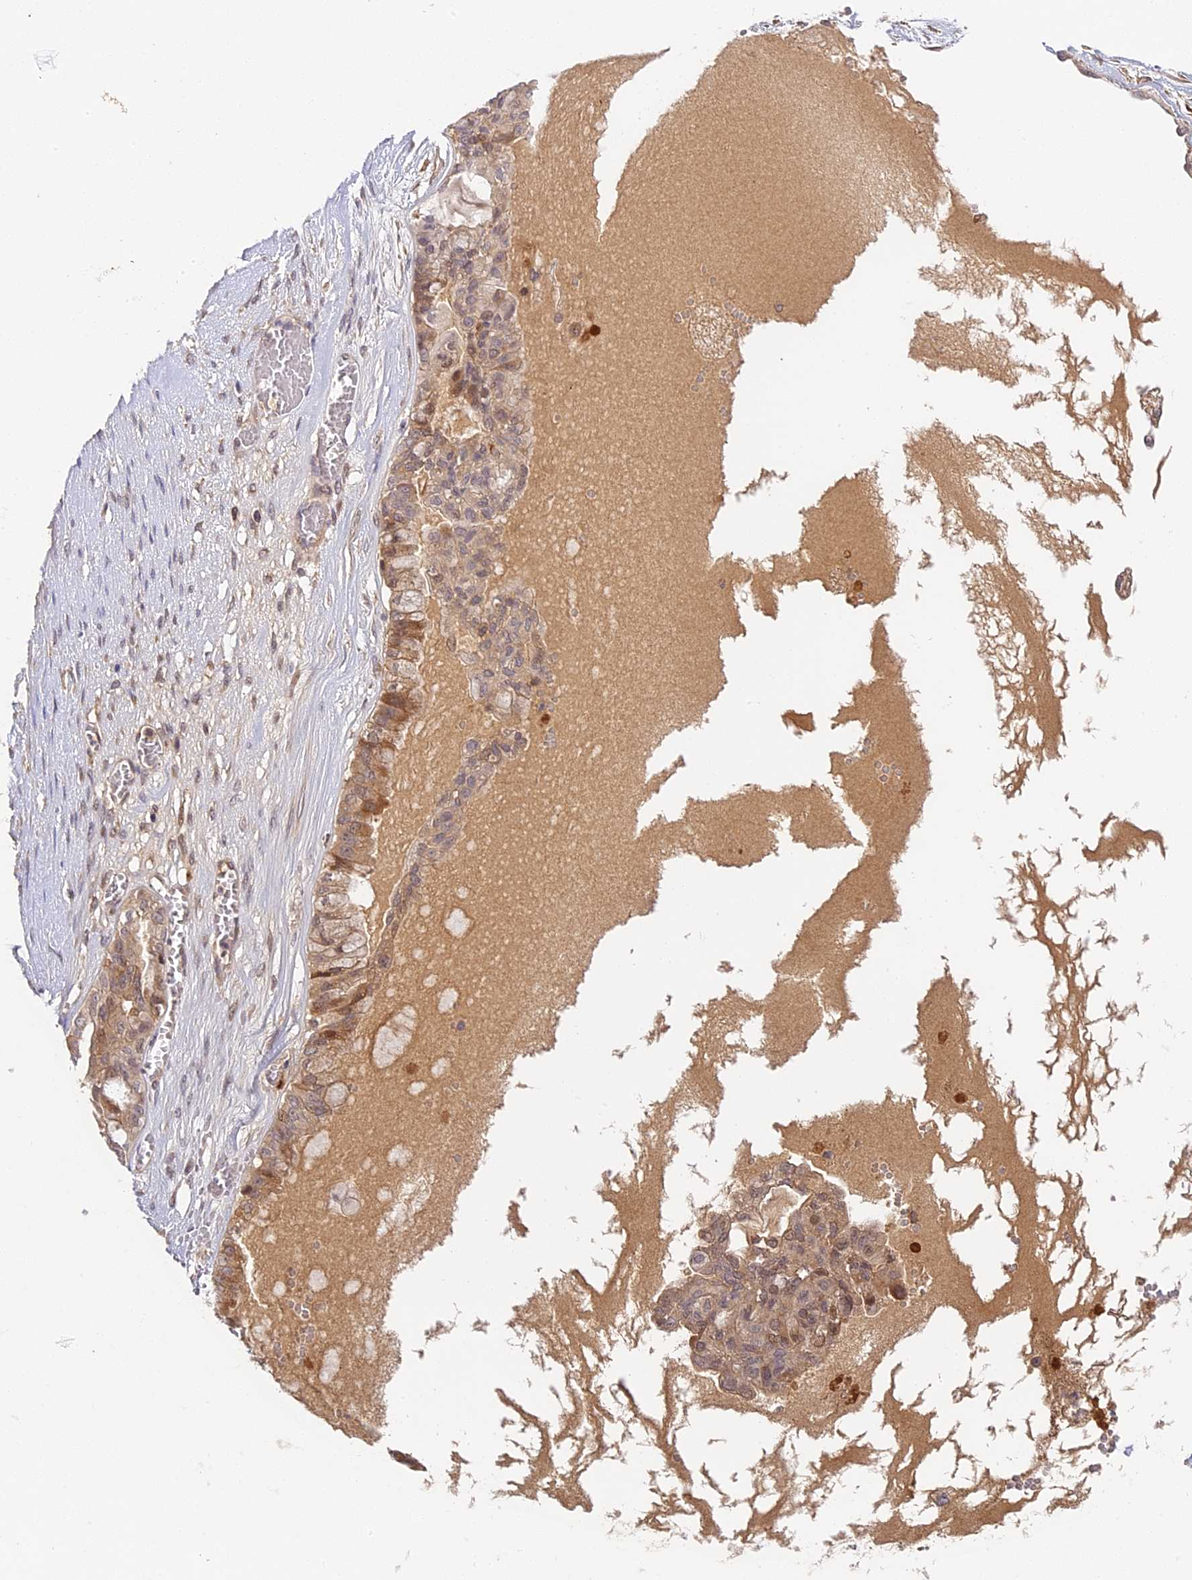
{"staining": {"intensity": "moderate", "quantity": ">75%", "location": "cytoplasmic/membranous,nuclear"}, "tissue": "ovarian cancer", "cell_type": "Tumor cells", "image_type": "cancer", "snomed": [{"axis": "morphology", "description": "Carcinoma, NOS"}, {"axis": "morphology", "description": "Carcinoma, endometroid"}, {"axis": "topography", "description": "Ovary"}], "caption": "IHC (DAB (3,3'-diaminobenzidine)) staining of human ovarian cancer shows moderate cytoplasmic/membranous and nuclear protein staining in approximately >75% of tumor cells.", "gene": "IMPACT", "patient": {"sex": "female", "age": 50}}